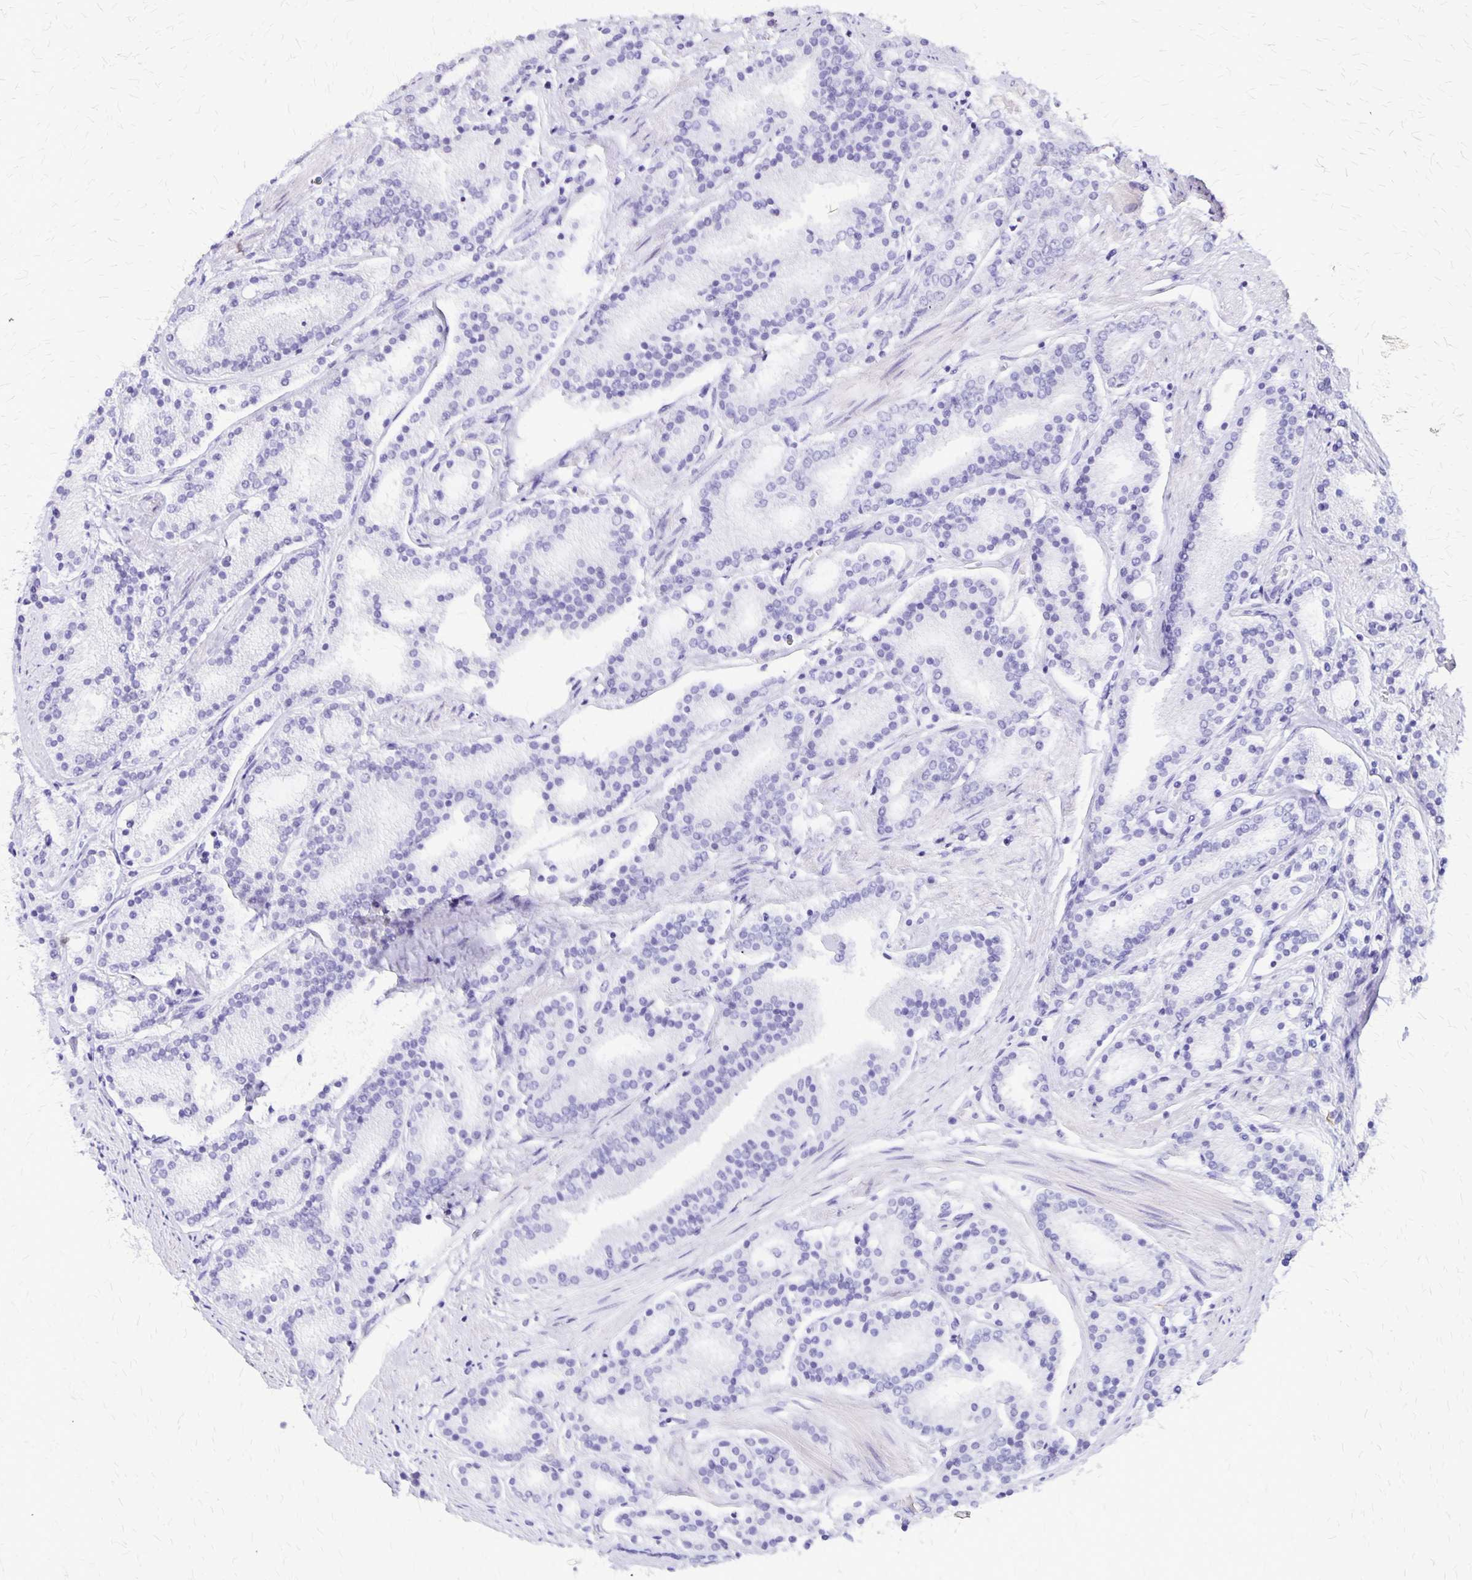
{"staining": {"intensity": "negative", "quantity": "none", "location": "none"}, "tissue": "prostate cancer", "cell_type": "Tumor cells", "image_type": "cancer", "snomed": [{"axis": "morphology", "description": "Adenocarcinoma, High grade"}, {"axis": "topography", "description": "Prostate"}], "caption": "Immunohistochemistry image of neoplastic tissue: human prostate cancer (high-grade adenocarcinoma) stained with DAB demonstrates no significant protein staining in tumor cells. Brightfield microscopy of IHC stained with DAB (3,3'-diaminobenzidine) (brown) and hematoxylin (blue), captured at high magnification.", "gene": "SLC13A2", "patient": {"sex": "male", "age": 63}}